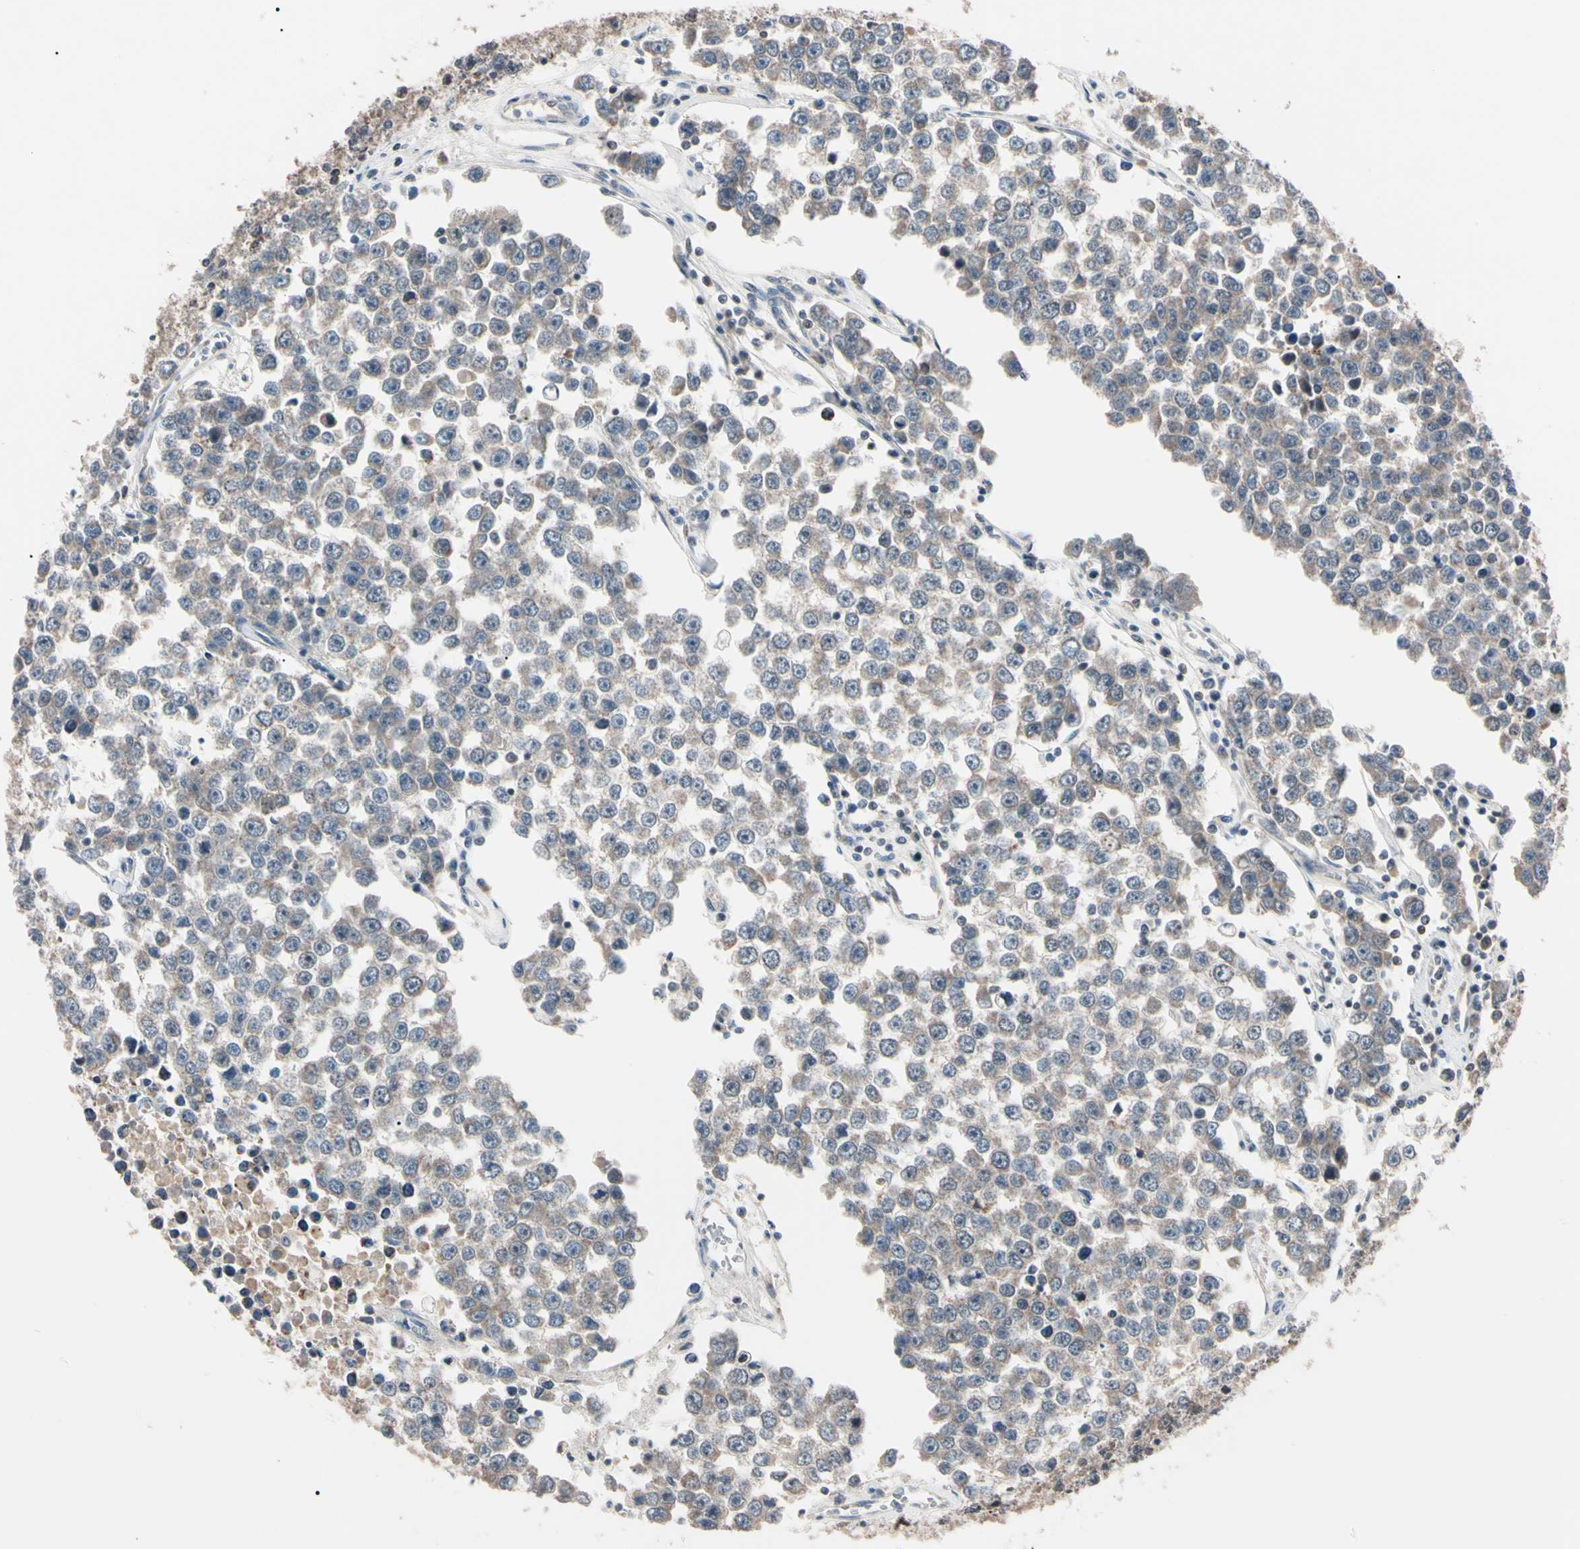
{"staining": {"intensity": "moderate", "quantity": ">75%", "location": "cytoplasmic/membranous"}, "tissue": "testis cancer", "cell_type": "Tumor cells", "image_type": "cancer", "snomed": [{"axis": "morphology", "description": "Seminoma, NOS"}, {"axis": "morphology", "description": "Carcinoma, Embryonal, NOS"}, {"axis": "topography", "description": "Testis"}], "caption": "Protein staining displays moderate cytoplasmic/membranous expression in about >75% of tumor cells in testis cancer (embryonal carcinoma).", "gene": "TRAF5", "patient": {"sex": "male", "age": 52}}